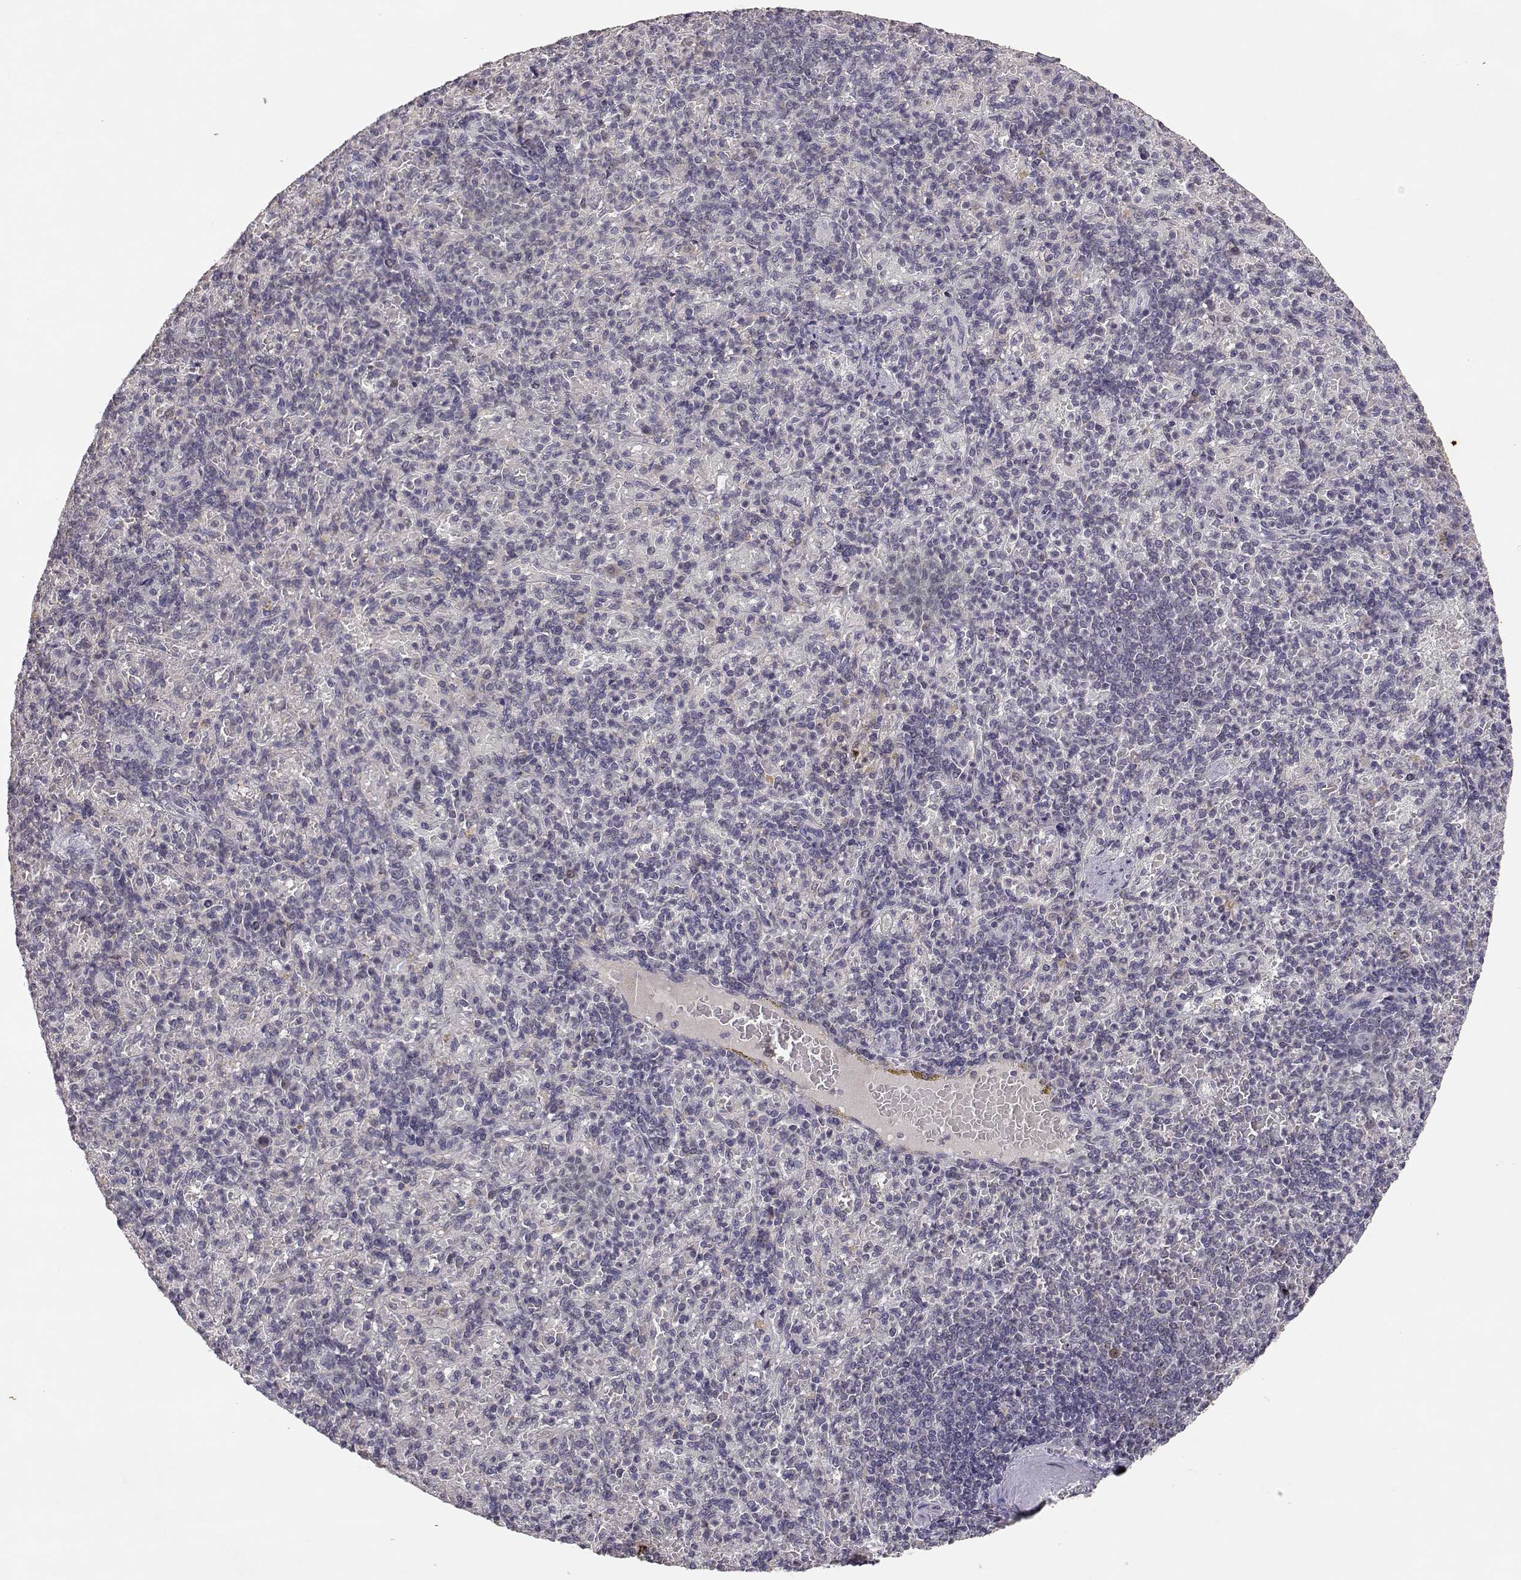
{"staining": {"intensity": "negative", "quantity": "none", "location": "none"}, "tissue": "spleen", "cell_type": "Cells in red pulp", "image_type": "normal", "snomed": [{"axis": "morphology", "description": "Normal tissue, NOS"}, {"axis": "topography", "description": "Spleen"}], "caption": "DAB (3,3'-diaminobenzidine) immunohistochemical staining of benign spleen demonstrates no significant staining in cells in red pulp.", "gene": "RAD51", "patient": {"sex": "female", "age": 74}}